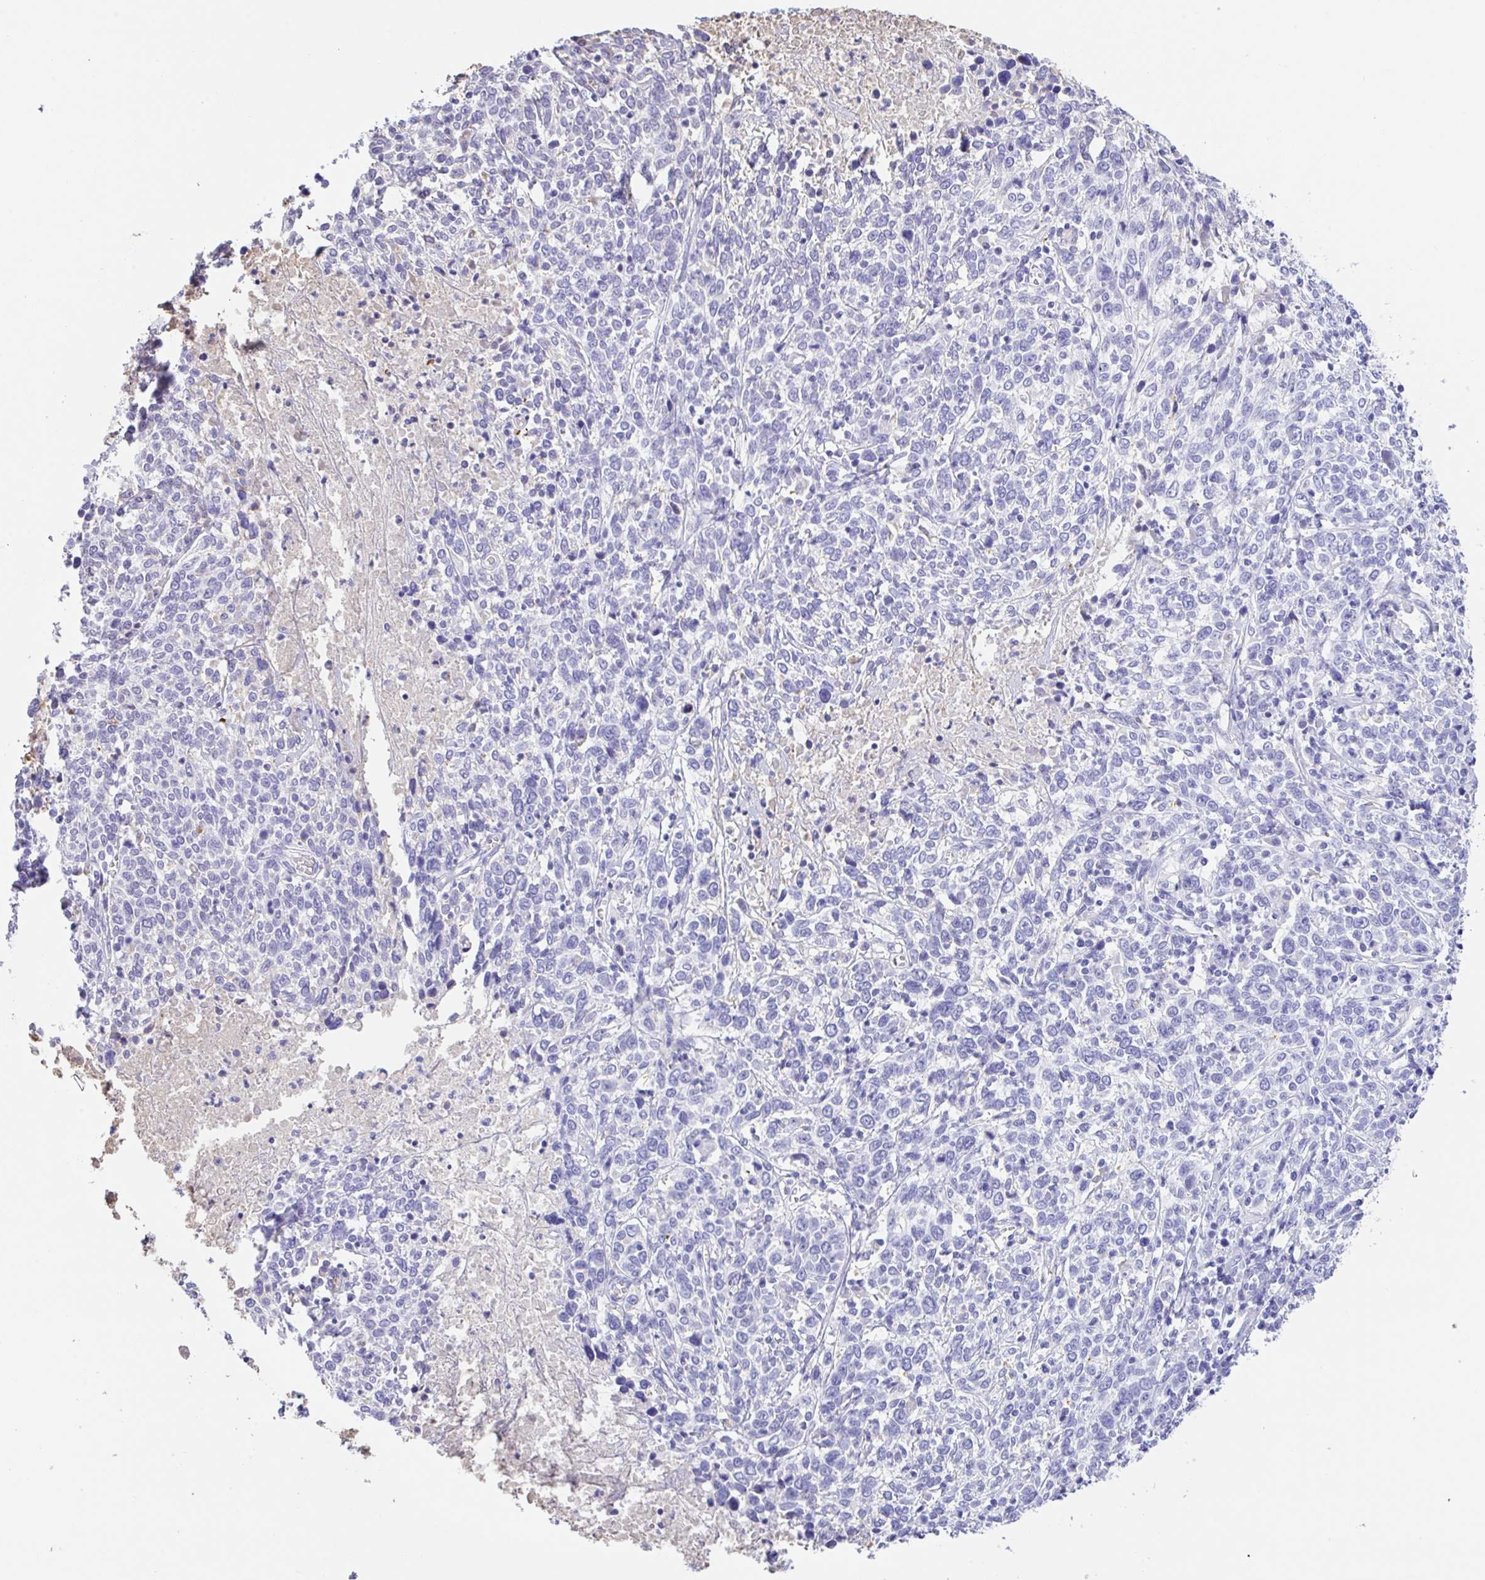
{"staining": {"intensity": "negative", "quantity": "none", "location": "none"}, "tissue": "cervical cancer", "cell_type": "Tumor cells", "image_type": "cancer", "snomed": [{"axis": "morphology", "description": "Squamous cell carcinoma, NOS"}, {"axis": "topography", "description": "Cervix"}], "caption": "There is no significant positivity in tumor cells of cervical cancer.", "gene": "HOXC12", "patient": {"sex": "female", "age": 46}}